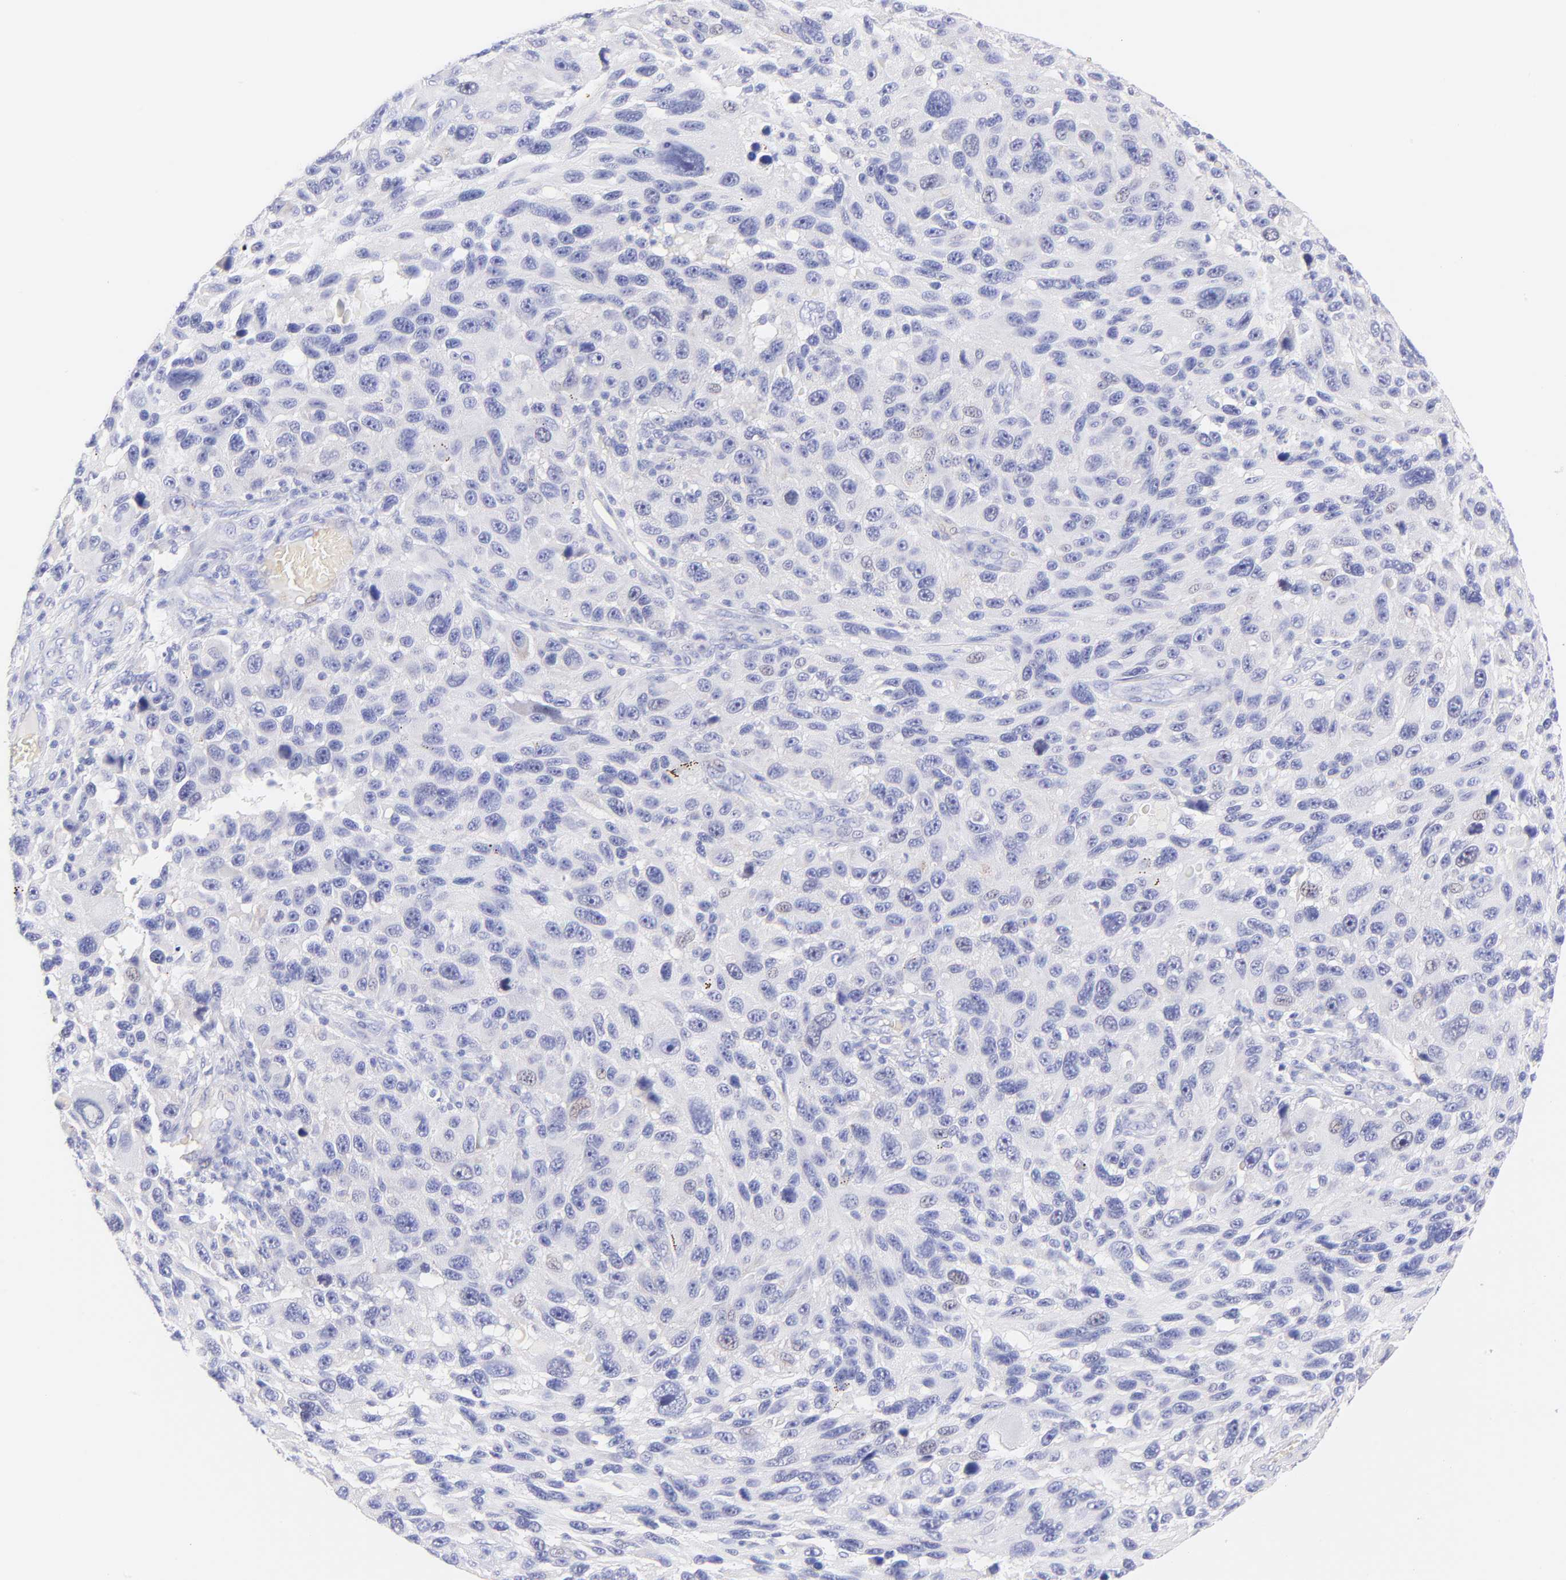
{"staining": {"intensity": "negative", "quantity": "none", "location": "none"}, "tissue": "melanoma", "cell_type": "Tumor cells", "image_type": "cancer", "snomed": [{"axis": "morphology", "description": "Malignant melanoma, NOS"}, {"axis": "topography", "description": "Skin"}], "caption": "There is no significant staining in tumor cells of melanoma. (DAB (3,3'-diaminobenzidine) immunohistochemistry (IHC) with hematoxylin counter stain).", "gene": "FRMPD3", "patient": {"sex": "male", "age": 53}}